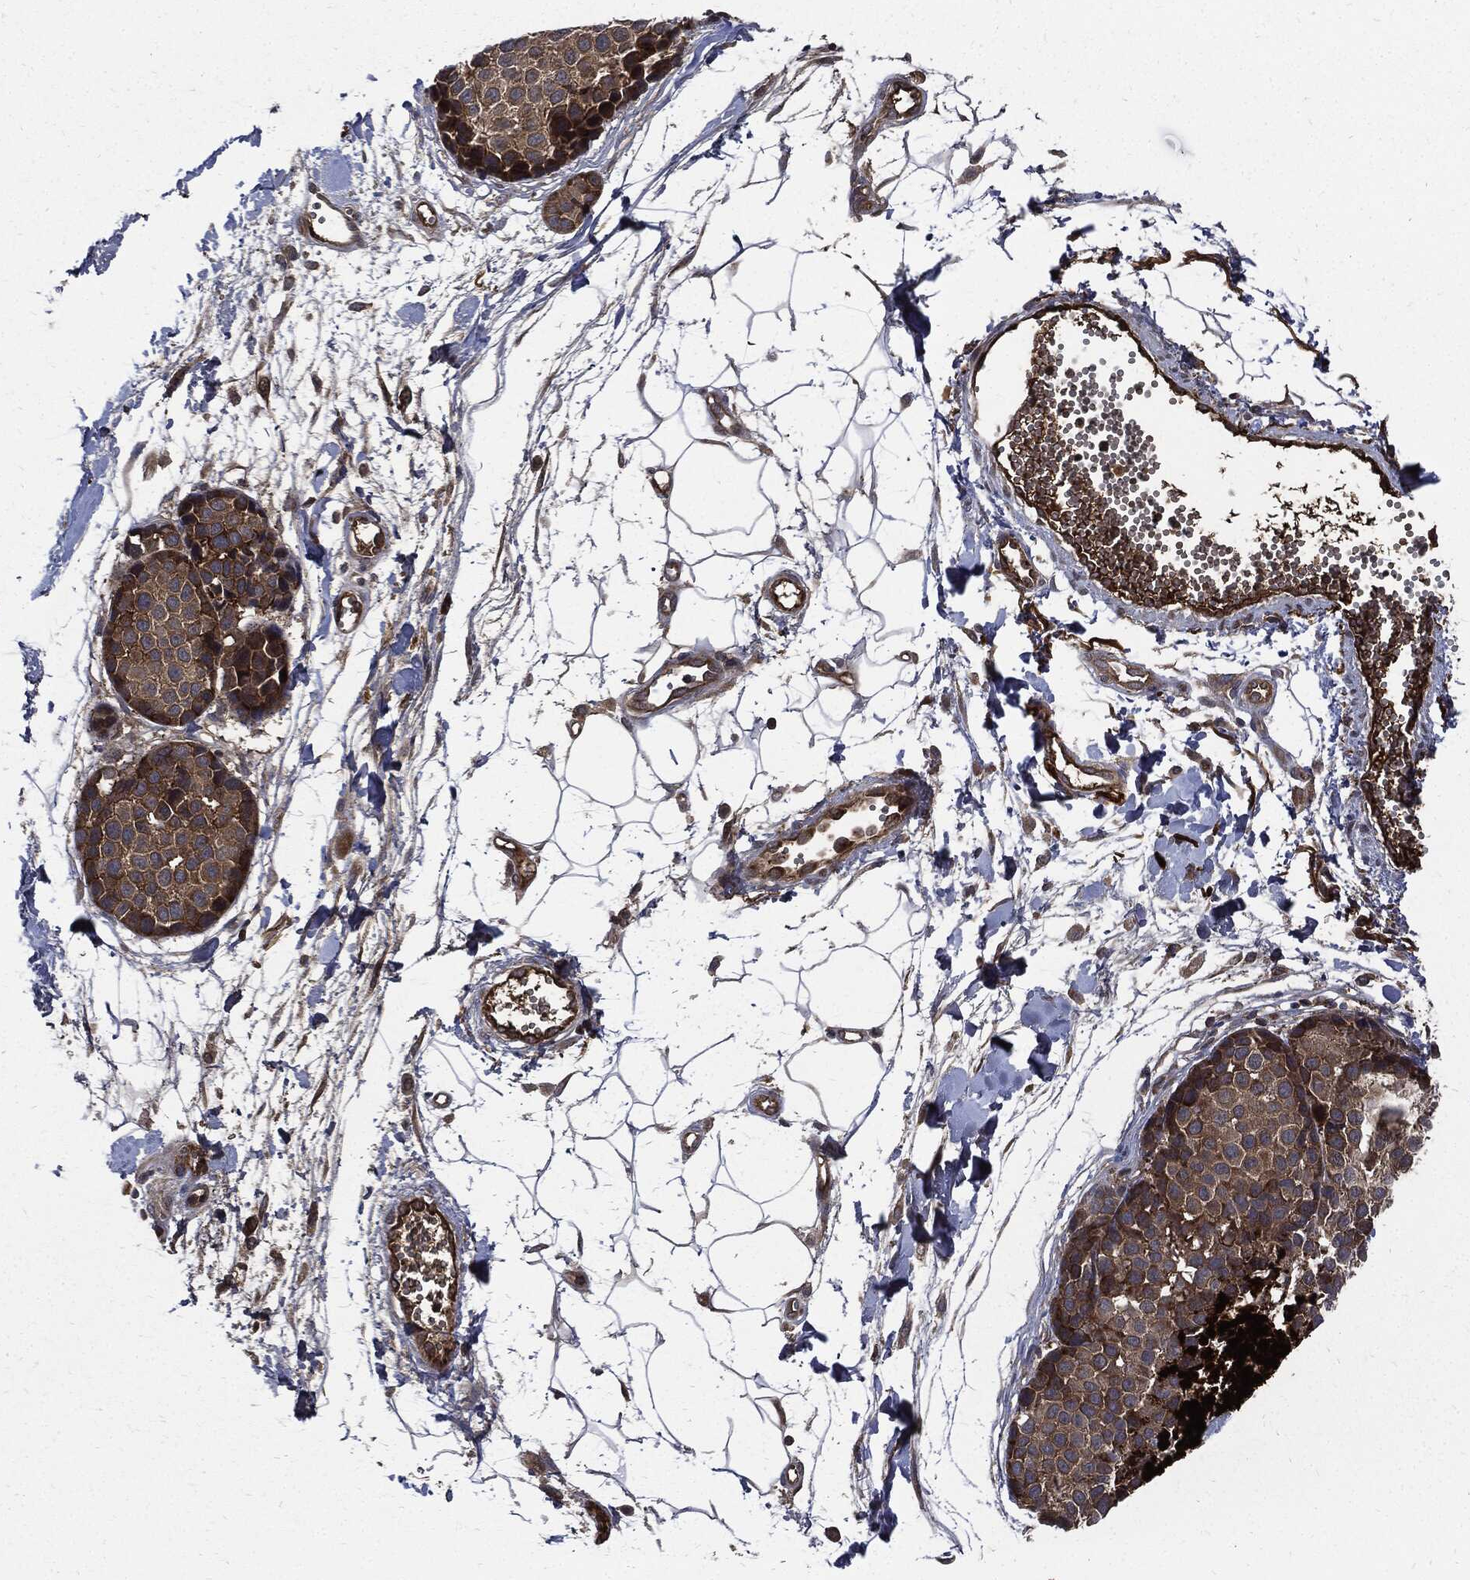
{"staining": {"intensity": "strong", "quantity": "25%-75%", "location": "cytoplasmic/membranous"}, "tissue": "melanoma", "cell_type": "Tumor cells", "image_type": "cancer", "snomed": [{"axis": "morphology", "description": "Malignant melanoma, NOS"}, {"axis": "topography", "description": "Skin"}], "caption": "Protein expression analysis of melanoma shows strong cytoplasmic/membranous staining in about 25%-75% of tumor cells. (Brightfield microscopy of DAB IHC at high magnification).", "gene": "CLU", "patient": {"sex": "female", "age": 86}}